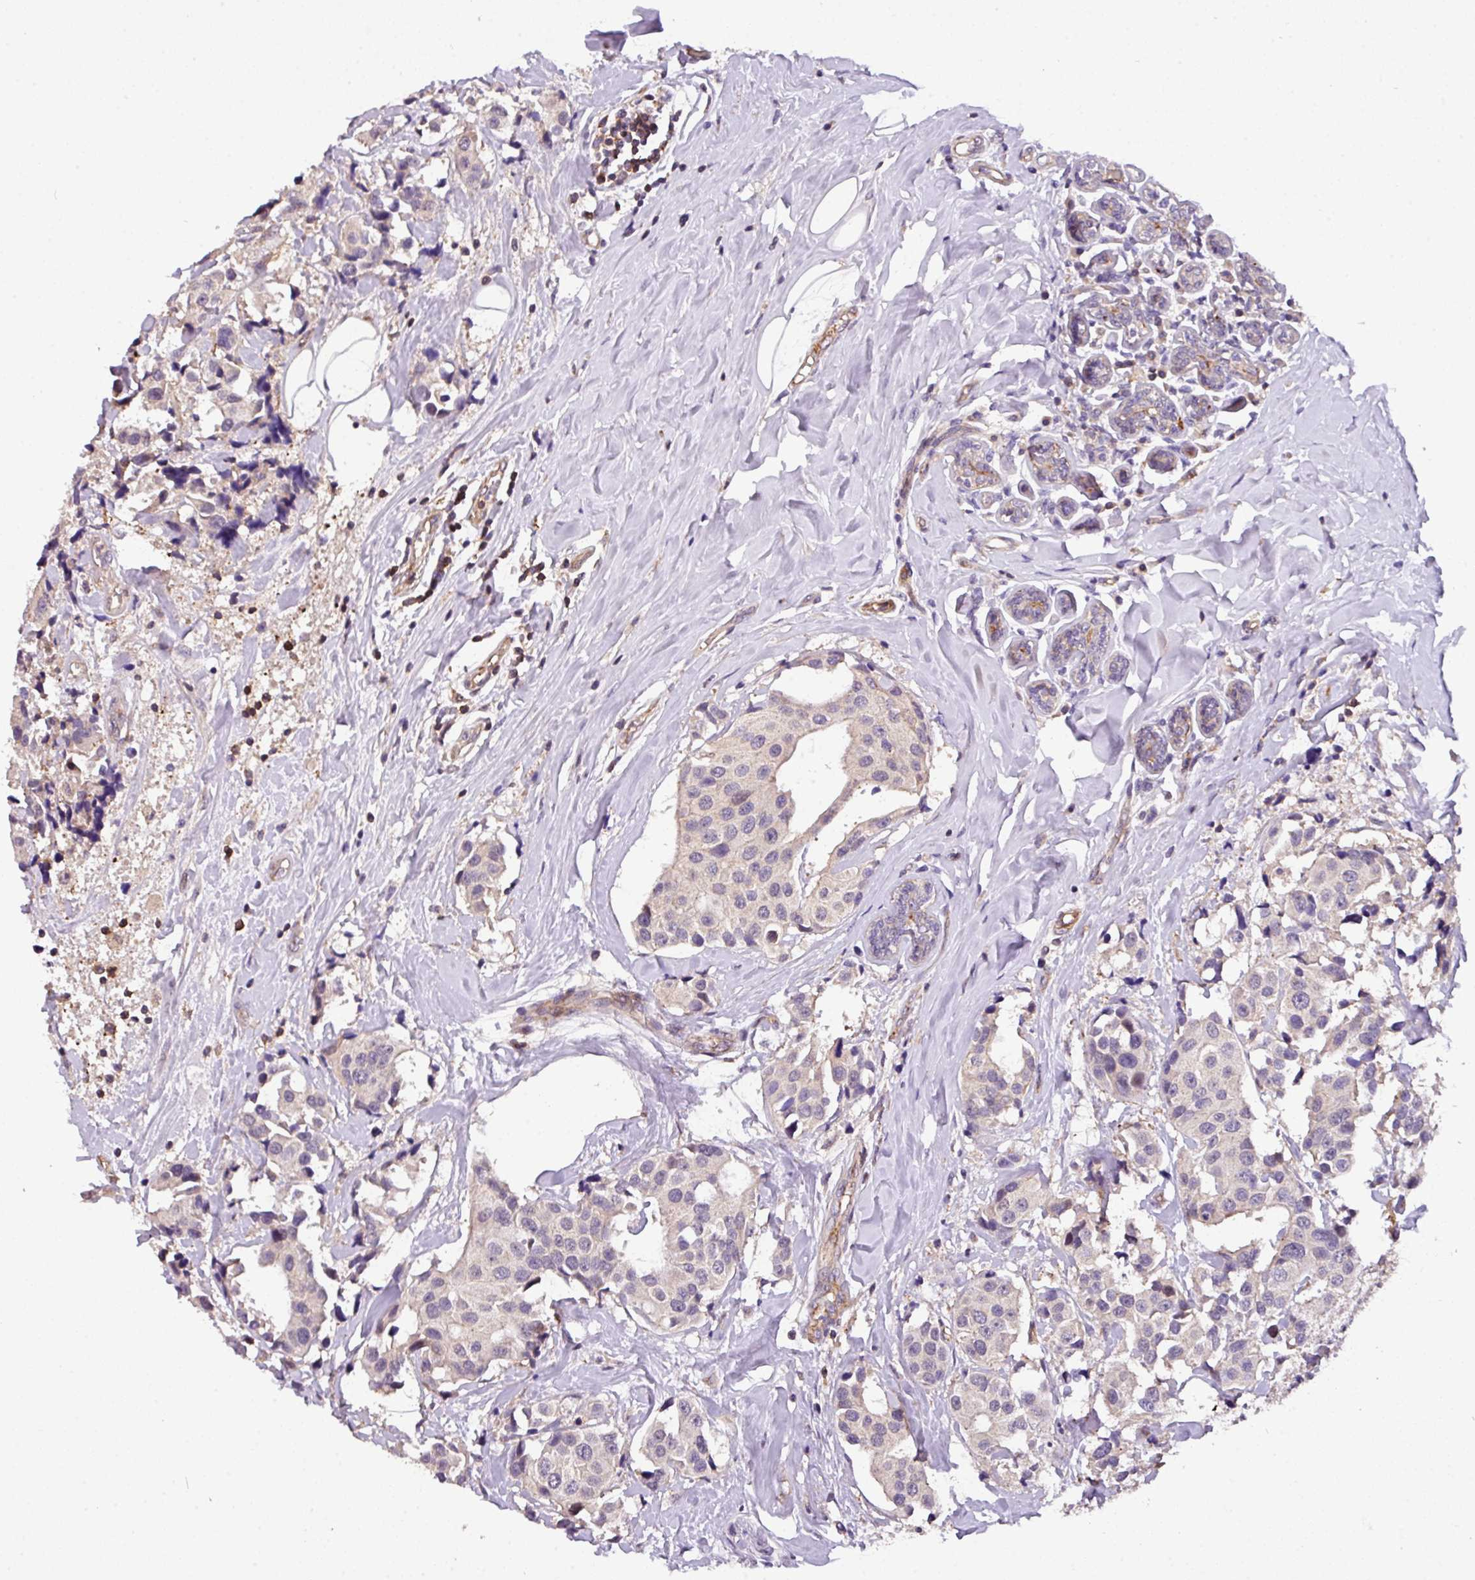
{"staining": {"intensity": "negative", "quantity": "none", "location": "none"}, "tissue": "breast cancer", "cell_type": "Tumor cells", "image_type": "cancer", "snomed": [{"axis": "morphology", "description": "Normal tissue, NOS"}, {"axis": "morphology", "description": "Duct carcinoma"}, {"axis": "topography", "description": "Breast"}], "caption": "Breast cancer (infiltrating ductal carcinoma) was stained to show a protein in brown. There is no significant expression in tumor cells. (DAB (3,3'-diaminobenzidine) immunohistochemistry, high magnification).", "gene": "CASS4", "patient": {"sex": "female", "age": 39}}